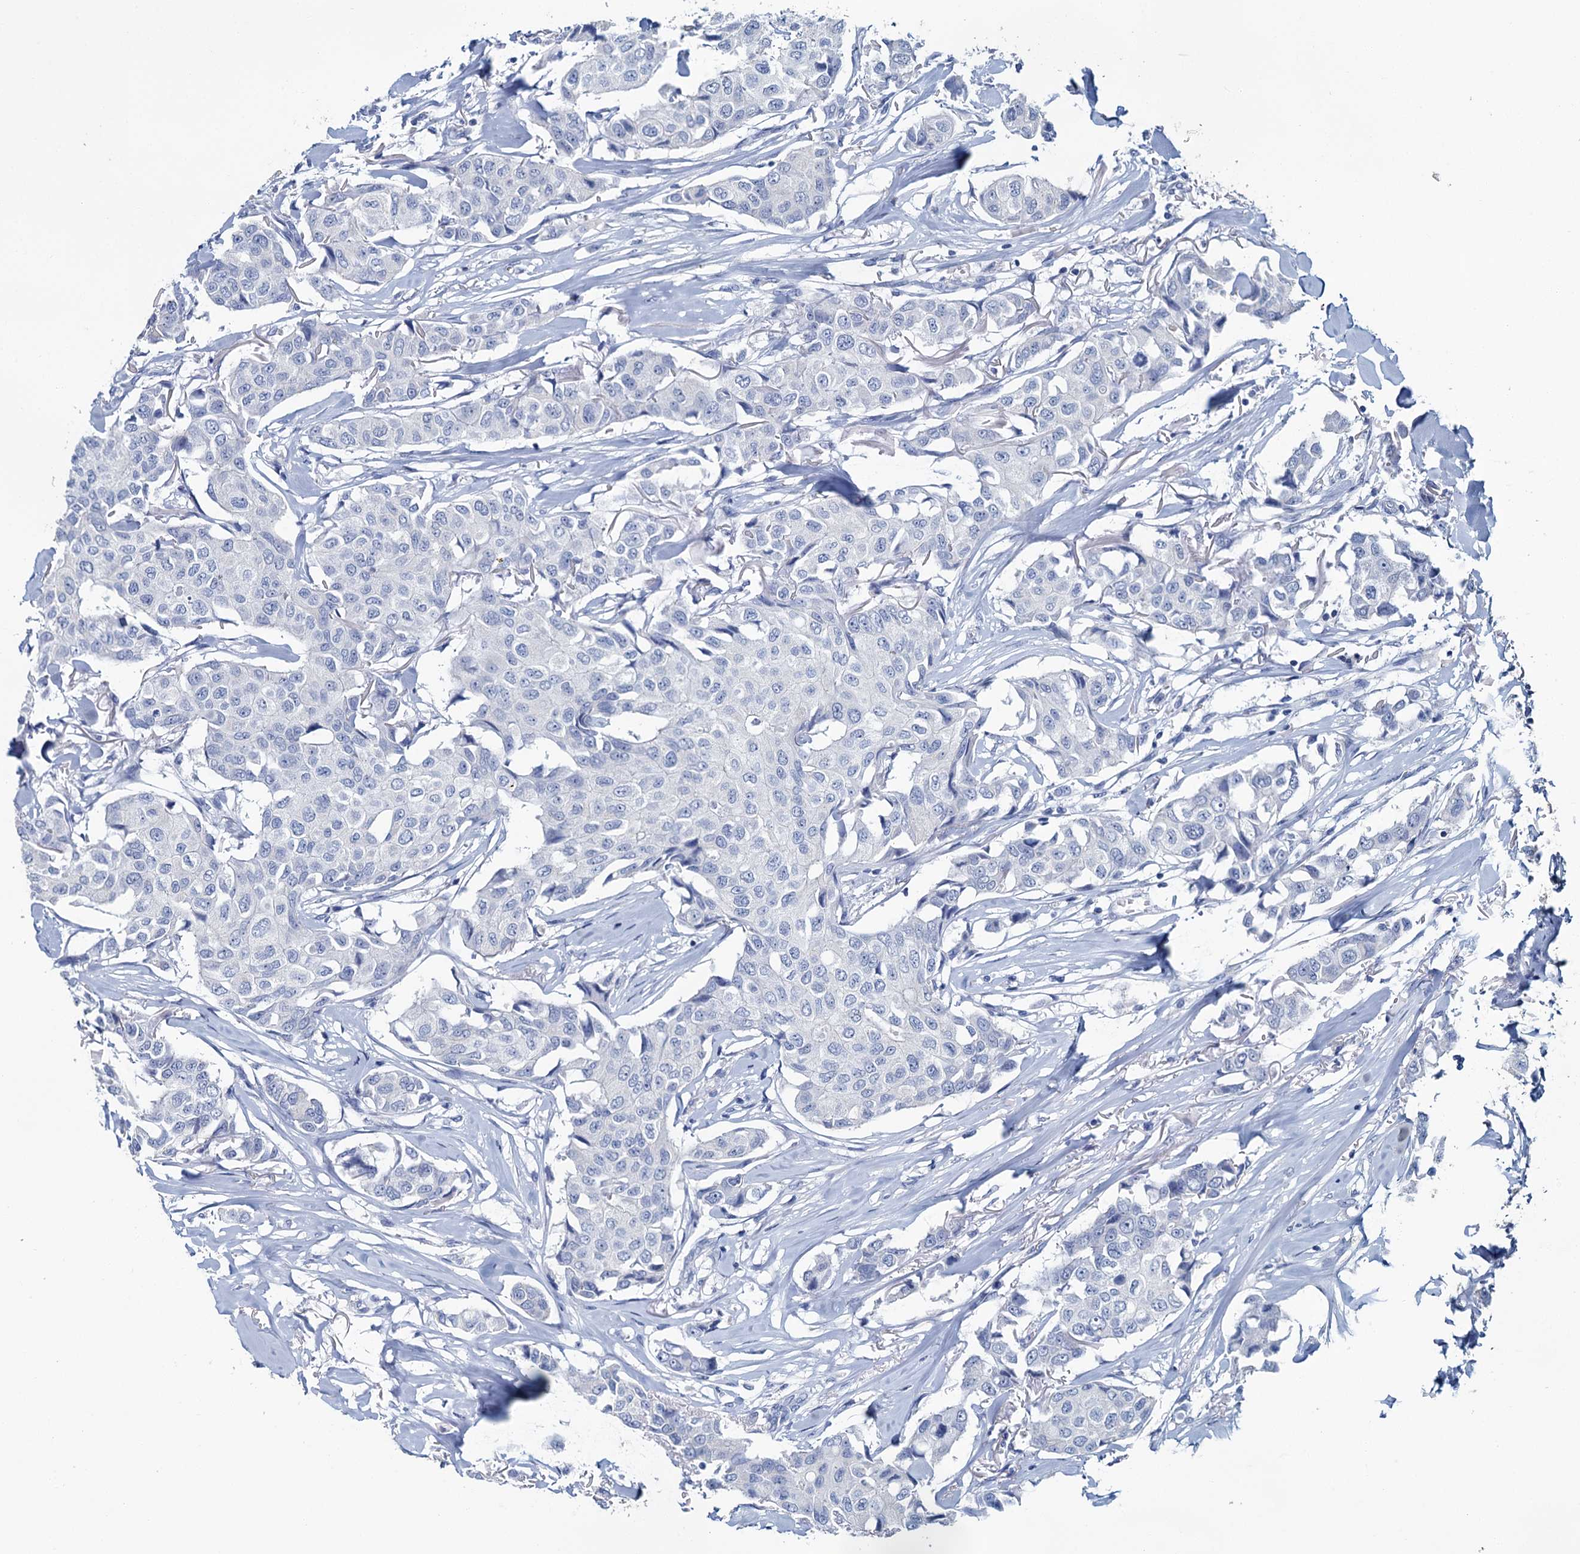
{"staining": {"intensity": "negative", "quantity": "none", "location": "none"}, "tissue": "breast cancer", "cell_type": "Tumor cells", "image_type": "cancer", "snomed": [{"axis": "morphology", "description": "Duct carcinoma"}, {"axis": "topography", "description": "Breast"}], "caption": "This is an immunohistochemistry (IHC) histopathology image of breast cancer (intraductal carcinoma). There is no staining in tumor cells.", "gene": "SNCB", "patient": {"sex": "female", "age": 80}}